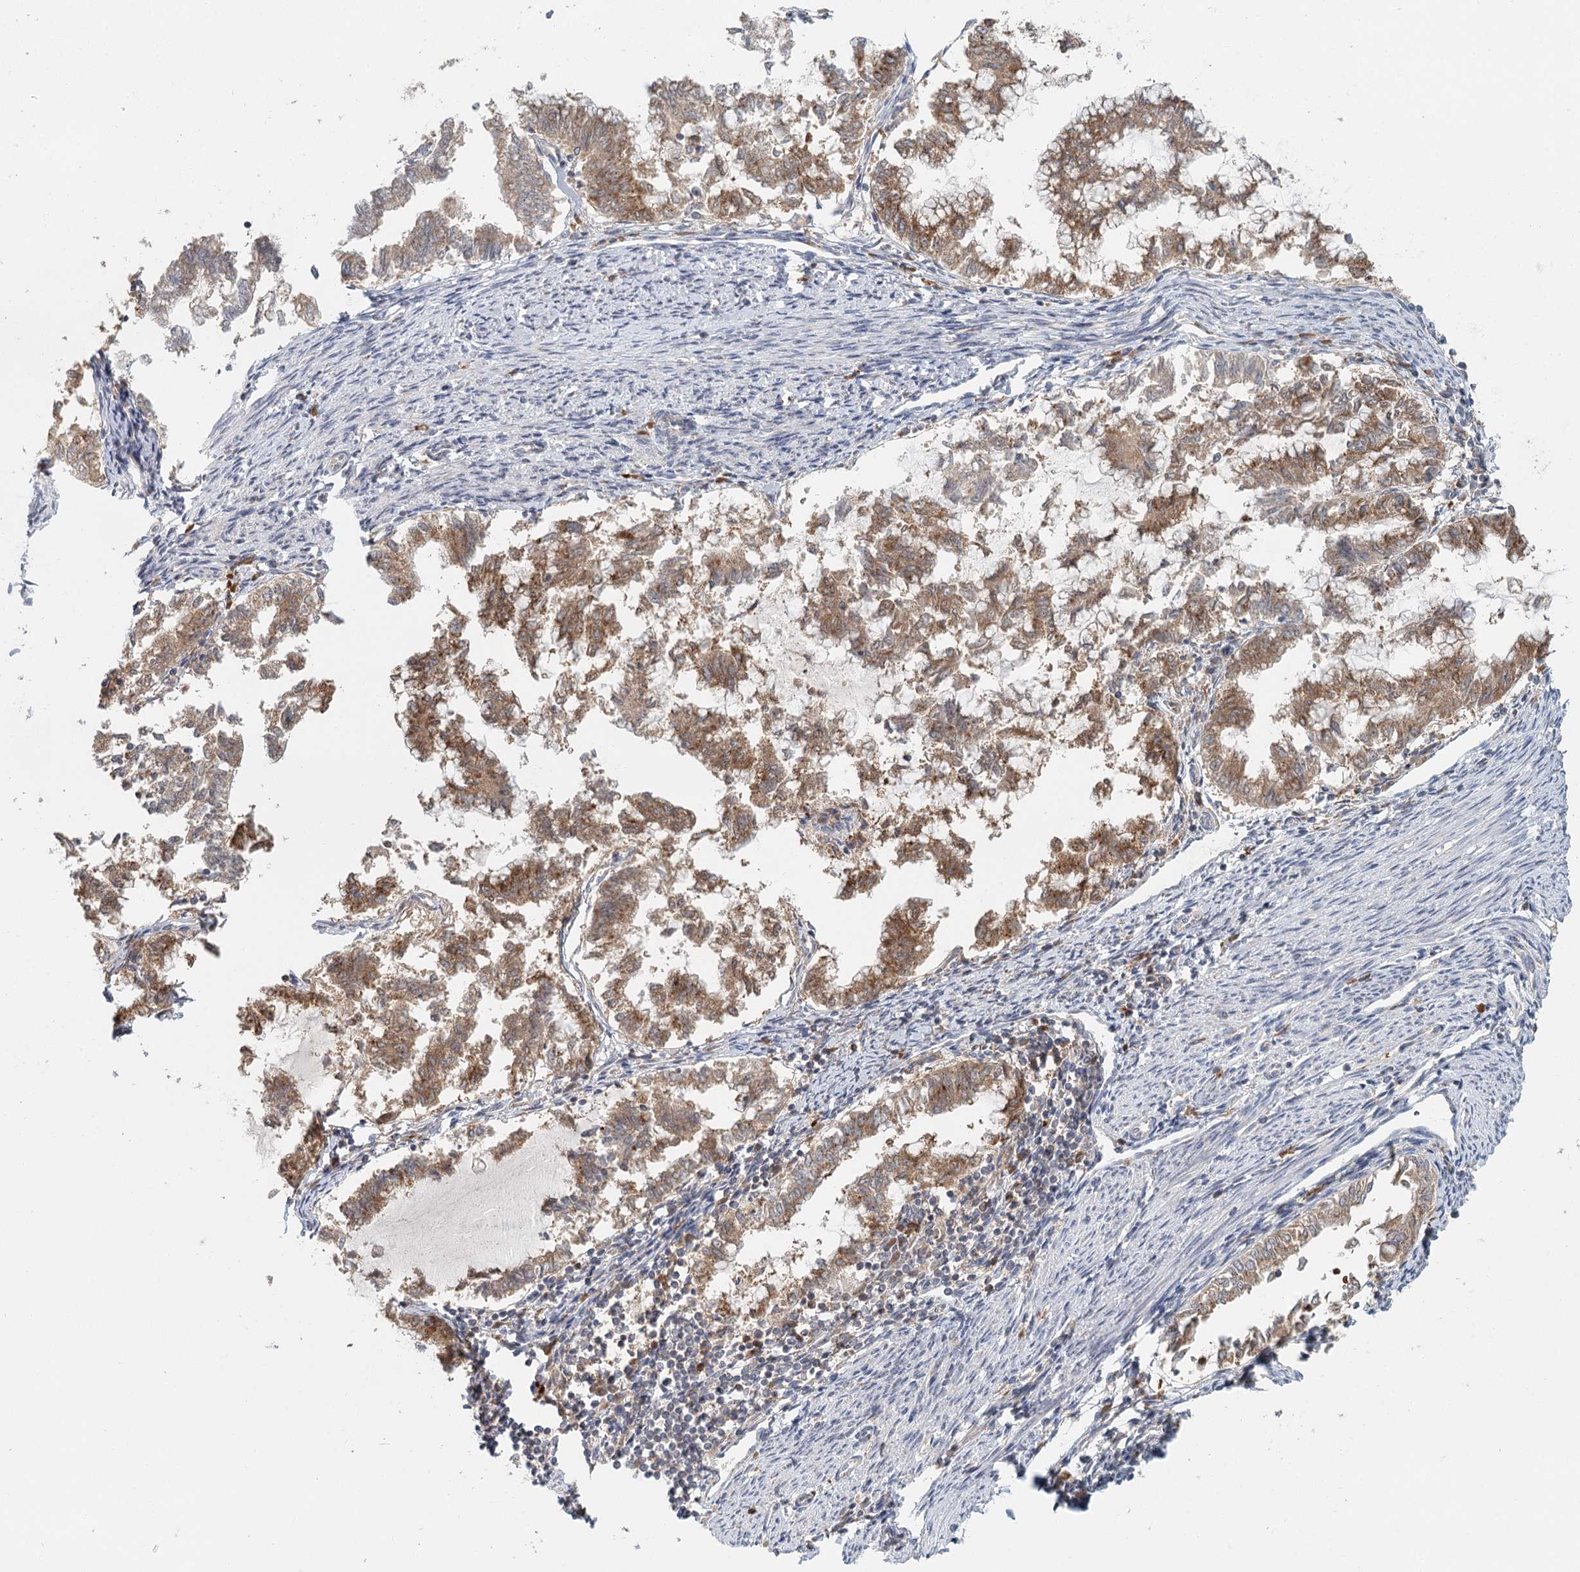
{"staining": {"intensity": "moderate", "quantity": ">75%", "location": "cytoplasmic/membranous"}, "tissue": "endometrial cancer", "cell_type": "Tumor cells", "image_type": "cancer", "snomed": [{"axis": "morphology", "description": "Adenocarcinoma, NOS"}, {"axis": "topography", "description": "Endometrium"}], "caption": "Human endometrial cancer stained with a protein marker reveals moderate staining in tumor cells.", "gene": "ADK", "patient": {"sex": "female", "age": 79}}